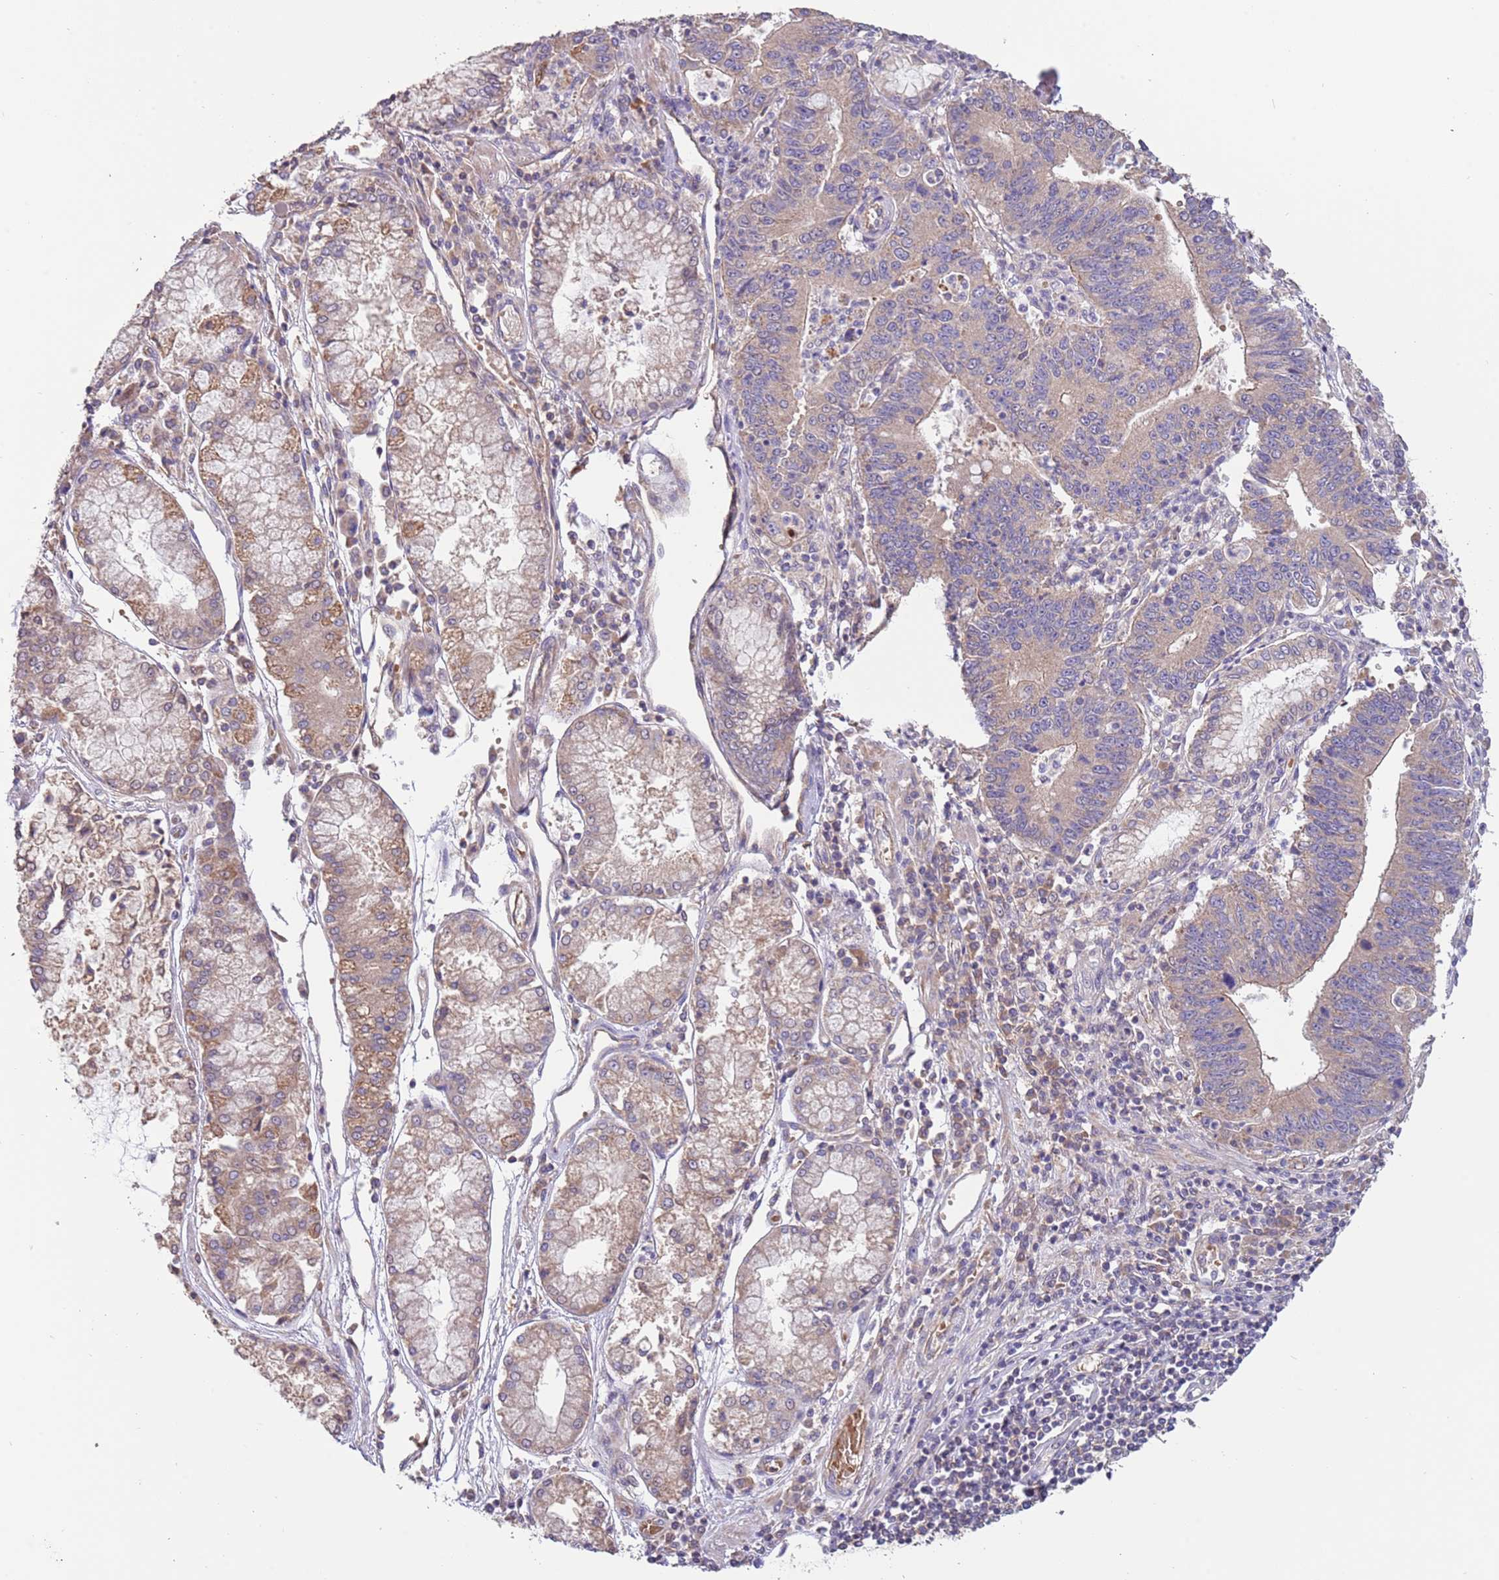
{"staining": {"intensity": "weak", "quantity": "25%-75%", "location": "cytoplasmic/membranous"}, "tissue": "stomach cancer", "cell_type": "Tumor cells", "image_type": "cancer", "snomed": [{"axis": "morphology", "description": "Adenocarcinoma, NOS"}, {"axis": "topography", "description": "Stomach"}], "caption": "Weak cytoplasmic/membranous protein positivity is present in about 25%-75% of tumor cells in adenocarcinoma (stomach).", "gene": "TRMO", "patient": {"sex": "male", "age": 59}}